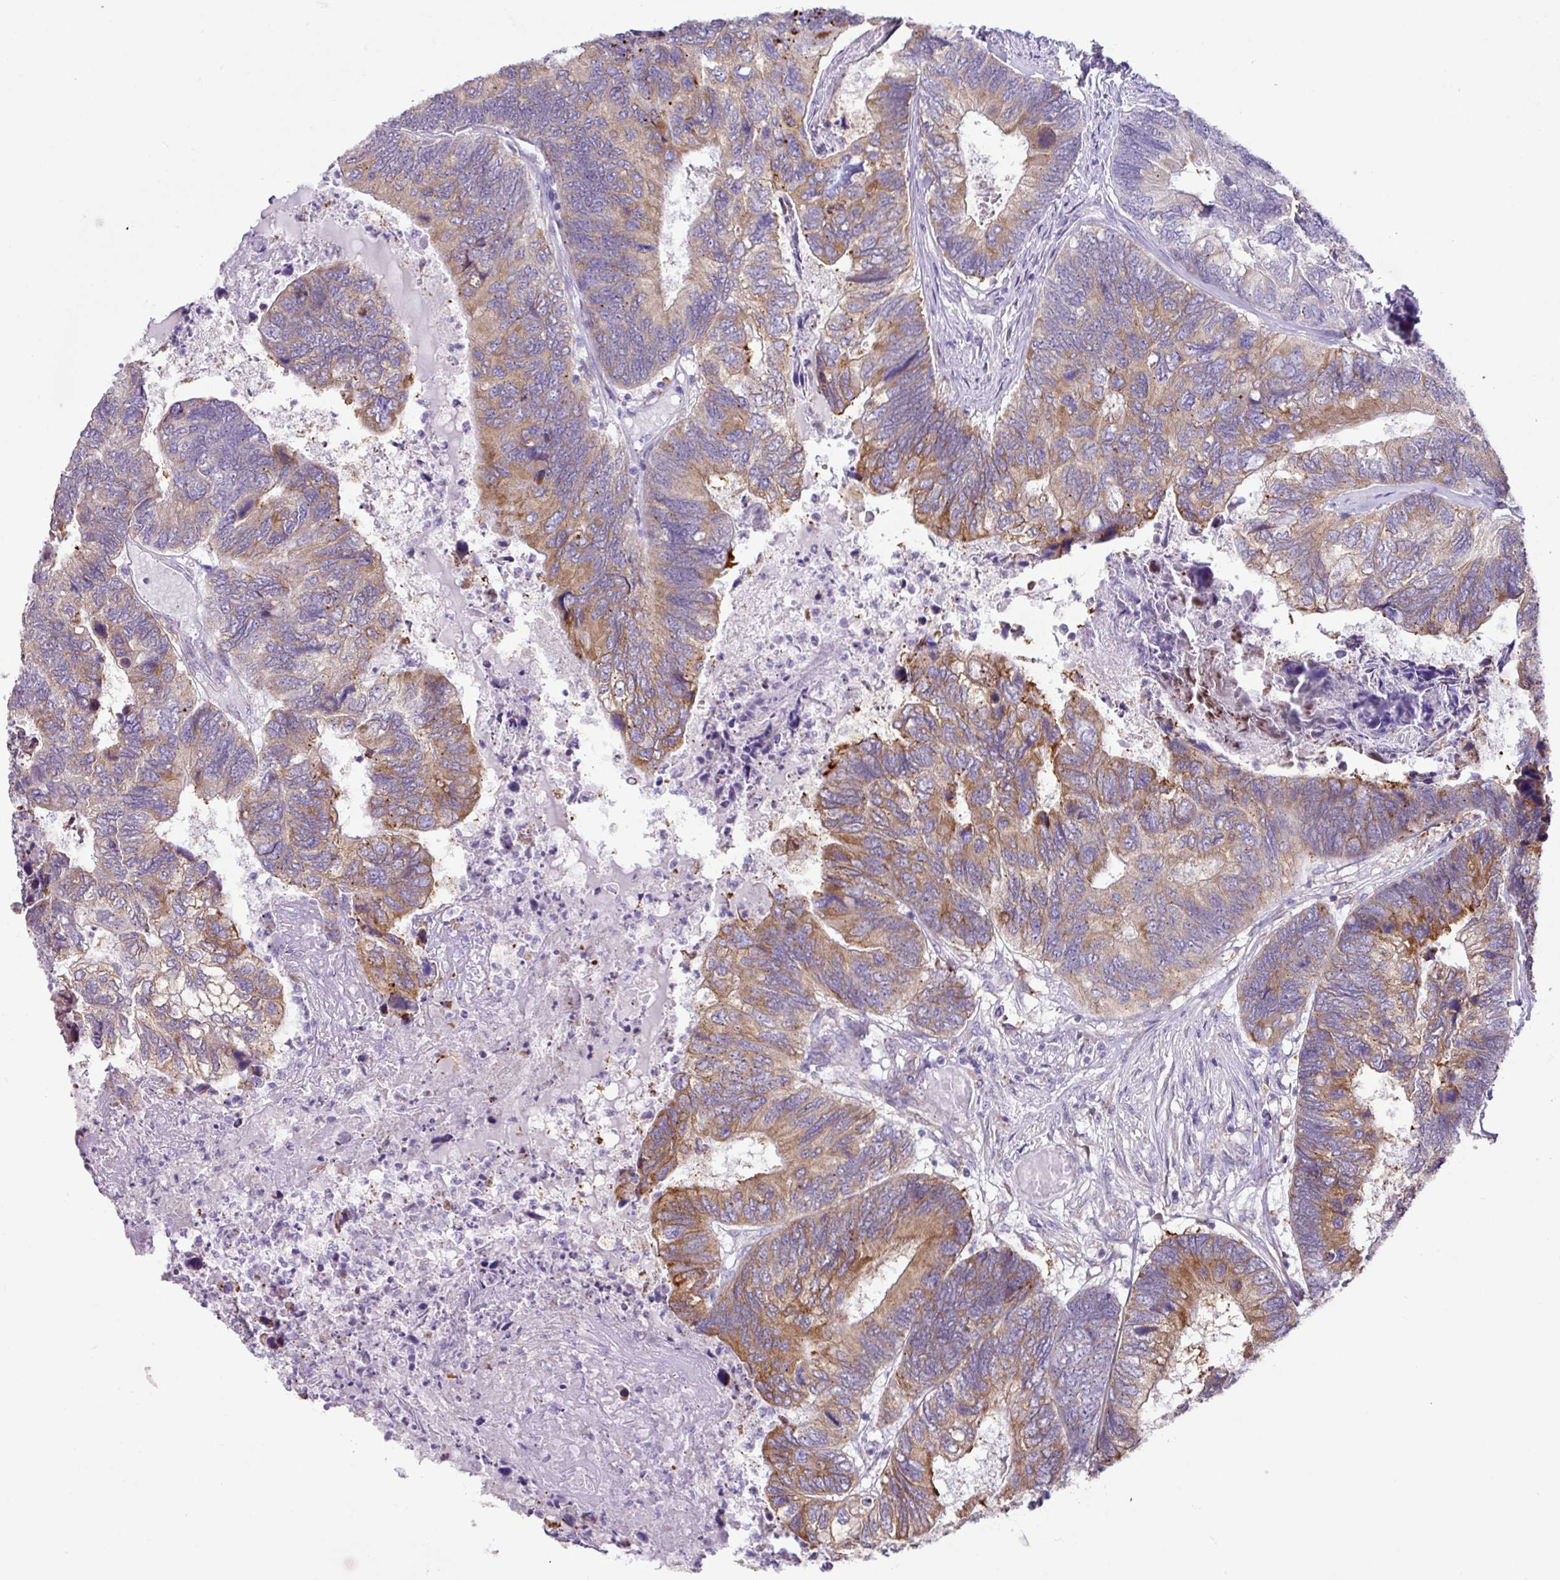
{"staining": {"intensity": "moderate", "quantity": "25%-75%", "location": "cytoplasmic/membranous"}, "tissue": "colorectal cancer", "cell_type": "Tumor cells", "image_type": "cancer", "snomed": [{"axis": "morphology", "description": "Adenocarcinoma, NOS"}, {"axis": "topography", "description": "Colon"}], "caption": "DAB (3,3'-diaminobenzidine) immunohistochemical staining of human colorectal adenocarcinoma exhibits moderate cytoplasmic/membranous protein expression in approximately 25%-75% of tumor cells.", "gene": "RGS21", "patient": {"sex": "female", "age": 67}}